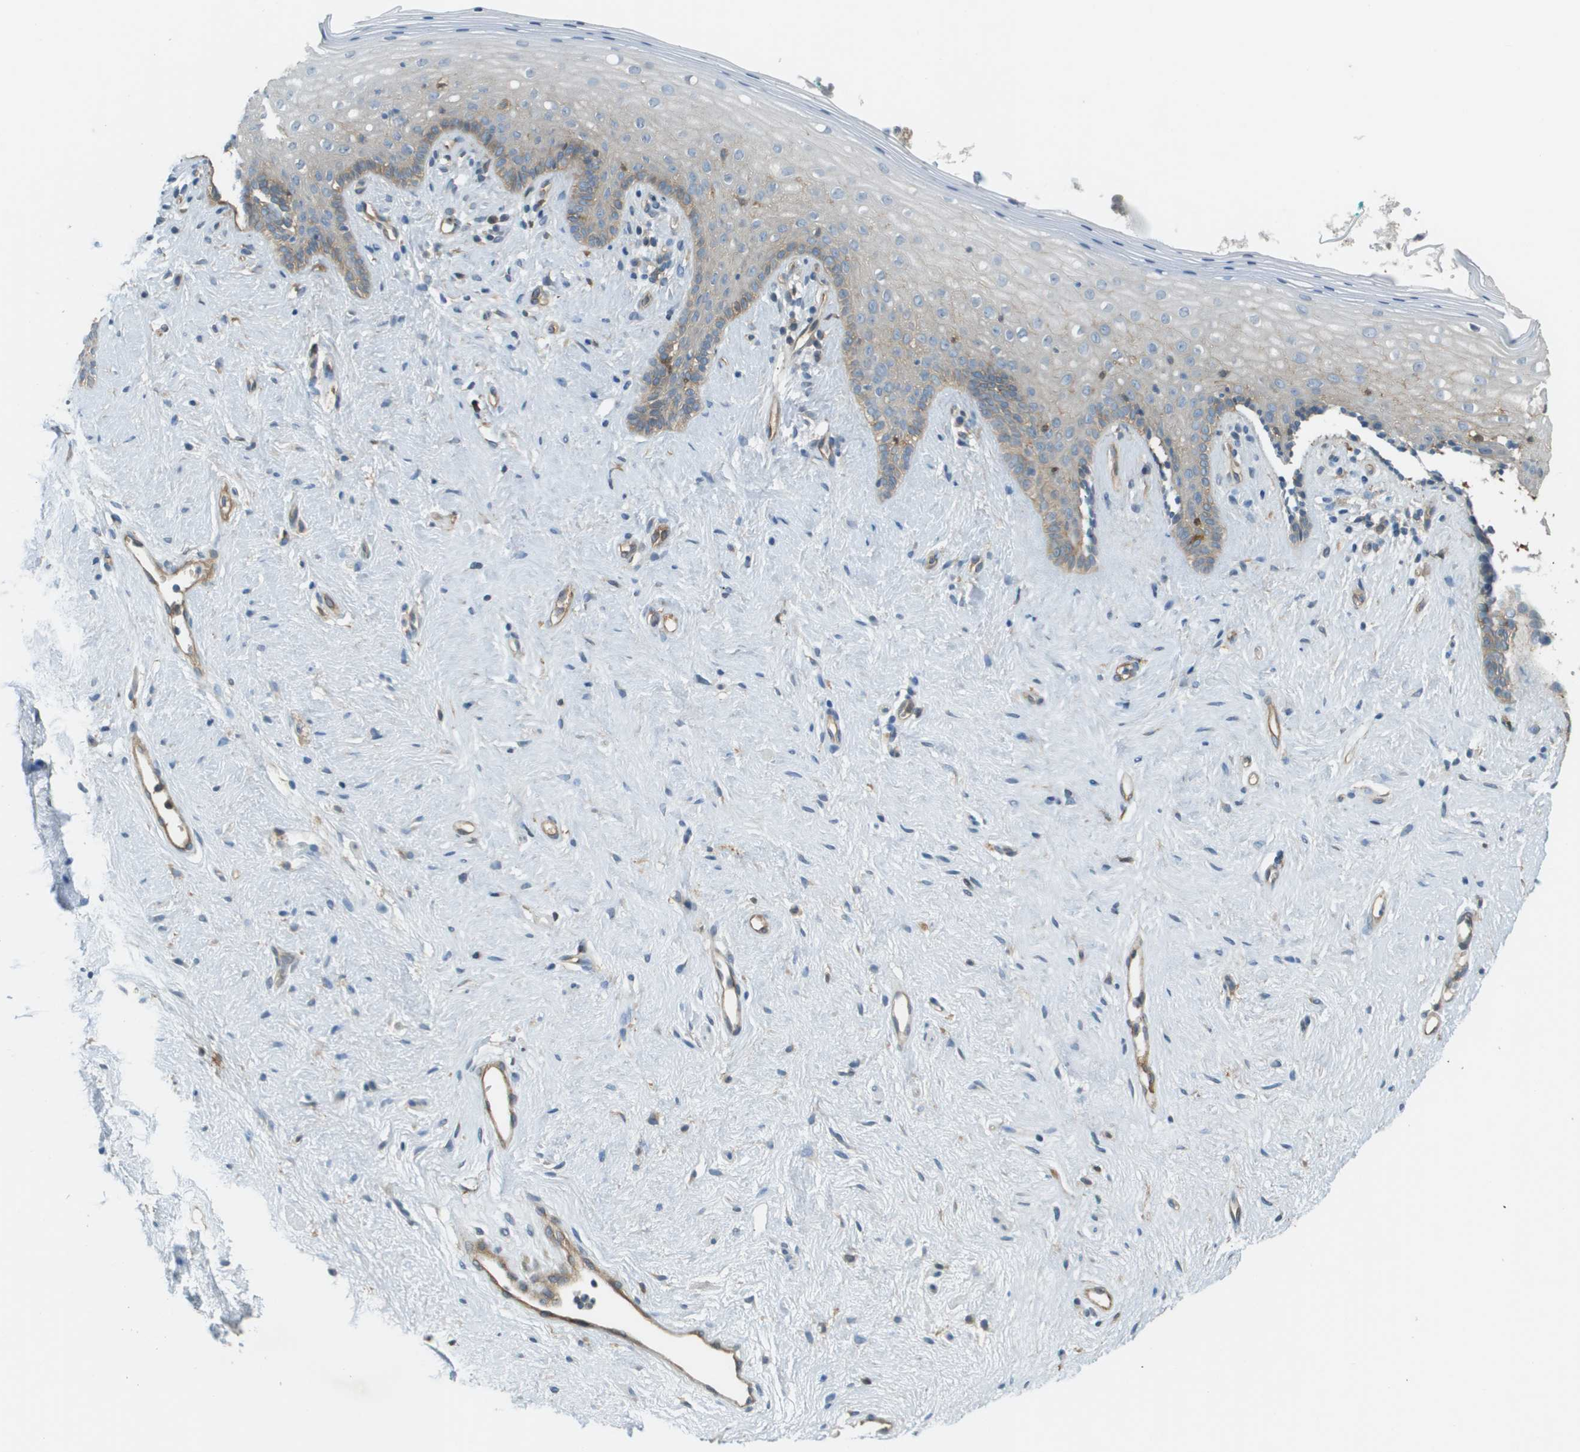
{"staining": {"intensity": "weak", "quantity": "<25%", "location": "cytoplasmic/membranous"}, "tissue": "vagina", "cell_type": "Squamous epithelial cells", "image_type": "normal", "snomed": [{"axis": "morphology", "description": "Normal tissue, NOS"}, {"axis": "topography", "description": "Vagina"}], "caption": "Micrograph shows no protein positivity in squamous epithelial cells of unremarkable vagina. (DAB (3,3'-diaminobenzidine) immunohistochemistry (IHC), high magnification).", "gene": "CORO1B", "patient": {"sex": "female", "age": 44}}